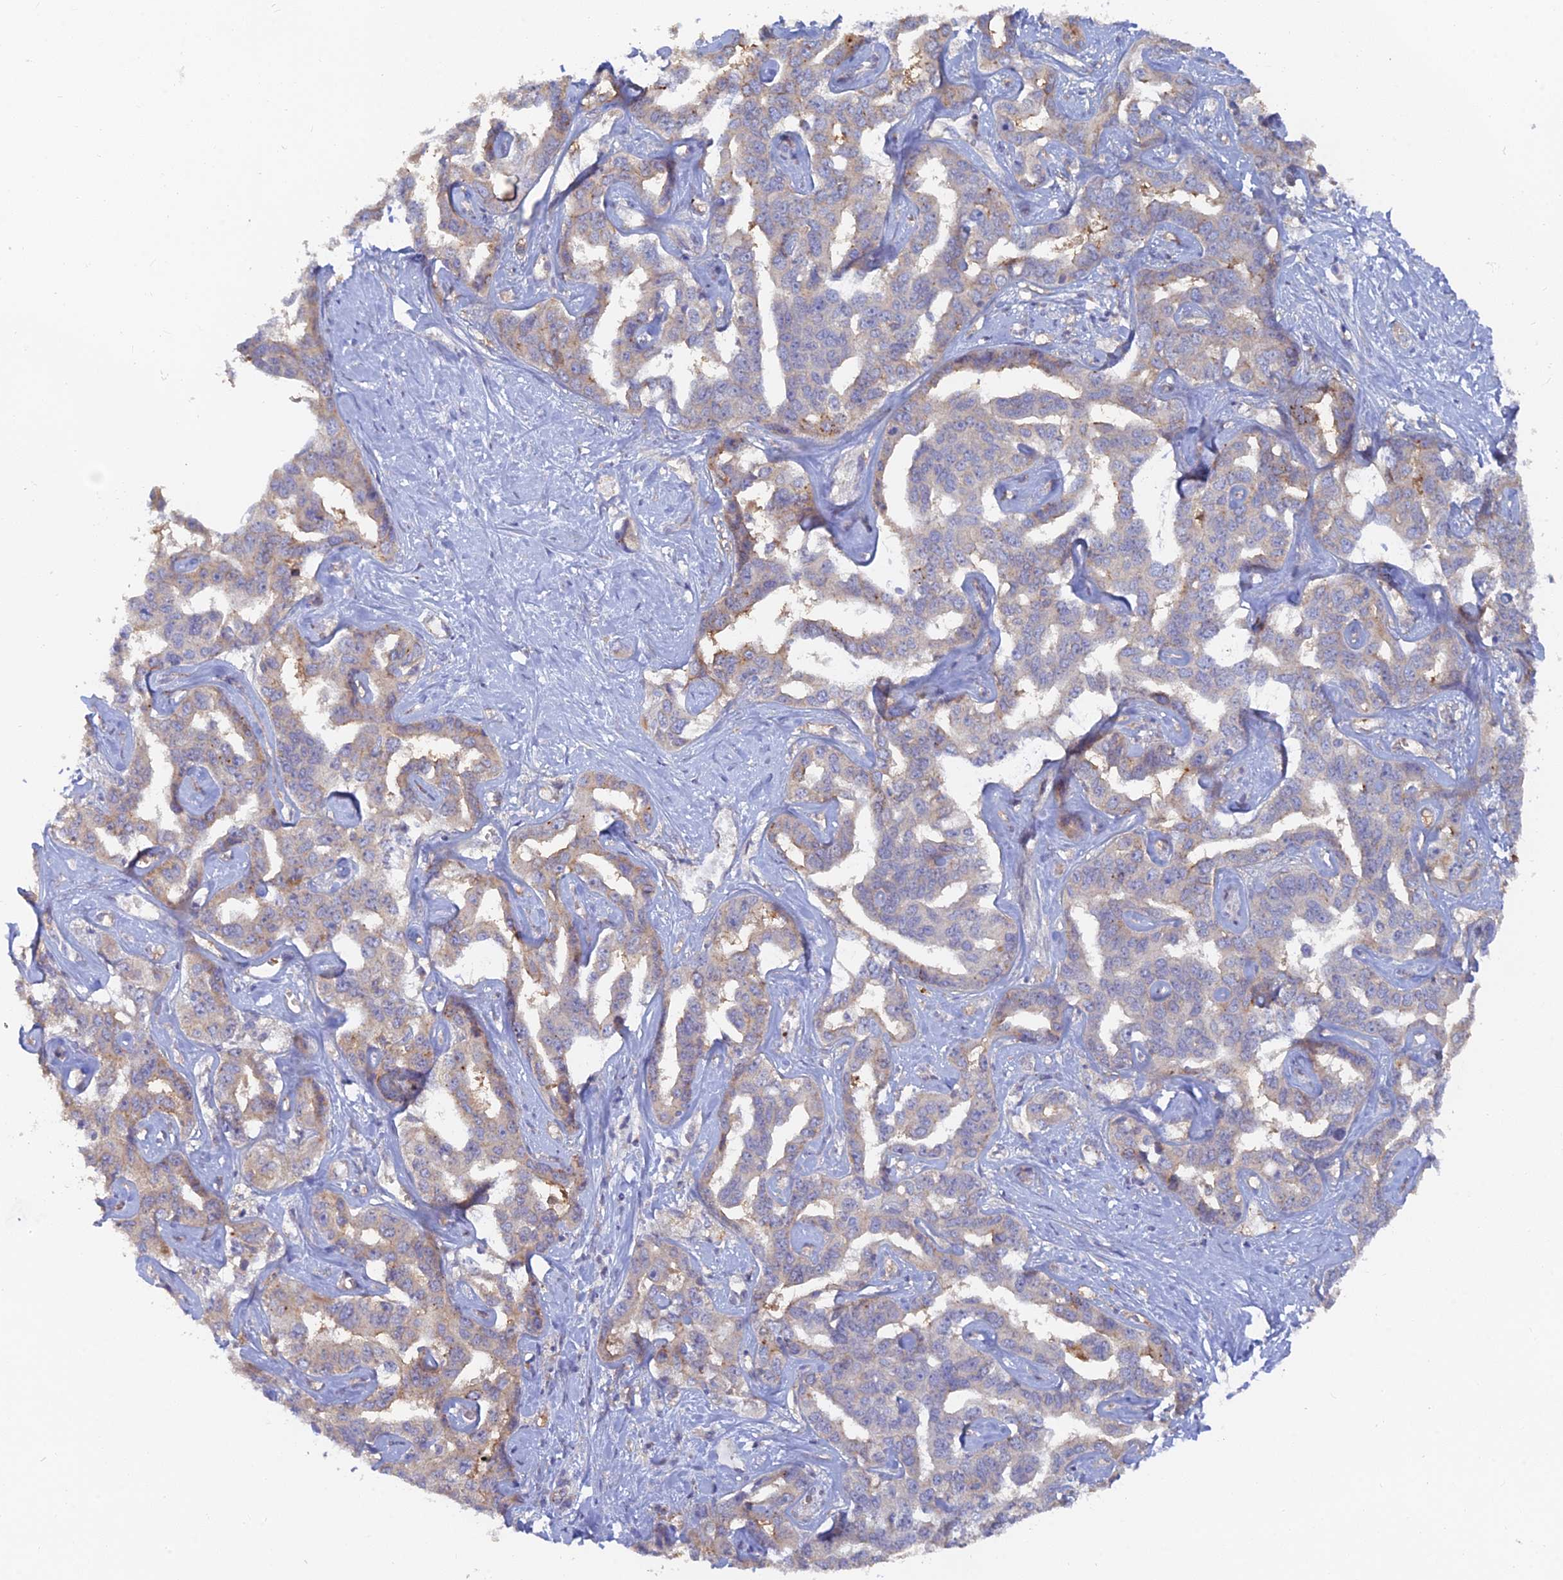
{"staining": {"intensity": "weak", "quantity": "25%-75%", "location": "cytoplasmic/membranous"}, "tissue": "liver cancer", "cell_type": "Tumor cells", "image_type": "cancer", "snomed": [{"axis": "morphology", "description": "Cholangiocarcinoma"}, {"axis": "topography", "description": "Liver"}], "caption": "This is an image of immunohistochemistry staining of liver cholangiocarcinoma, which shows weak positivity in the cytoplasmic/membranous of tumor cells.", "gene": "ARRDC1", "patient": {"sex": "male", "age": 59}}